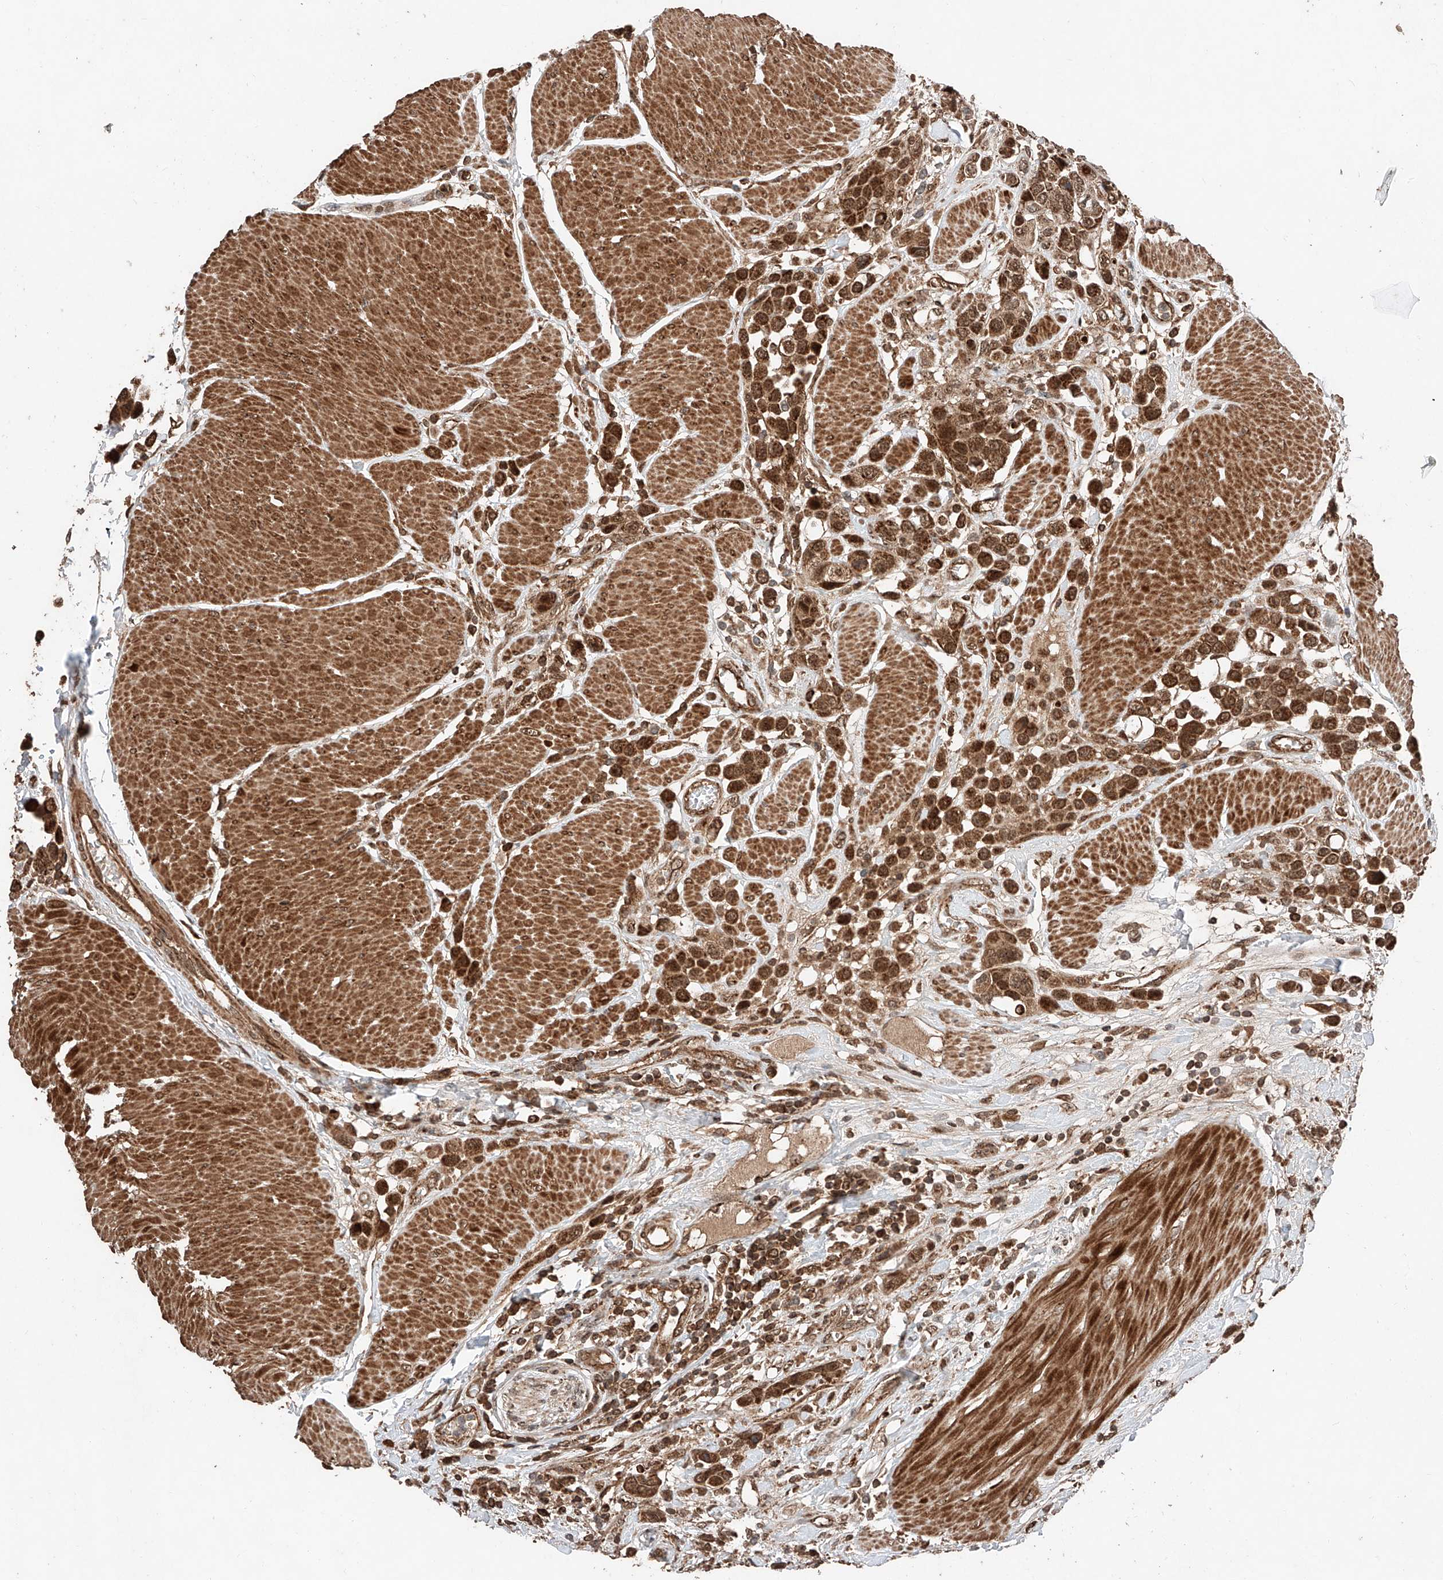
{"staining": {"intensity": "strong", "quantity": ">75%", "location": "cytoplasmic/membranous"}, "tissue": "urothelial cancer", "cell_type": "Tumor cells", "image_type": "cancer", "snomed": [{"axis": "morphology", "description": "Urothelial carcinoma, High grade"}, {"axis": "topography", "description": "Urinary bladder"}], "caption": "High-magnification brightfield microscopy of urothelial carcinoma (high-grade) stained with DAB (3,3'-diaminobenzidine) (brown) and counterstained with hematoxylin (blue). tumor cells exhibit strong cytoplasmic/membranous expression is seen in about>75% of cells. The staining is performed using DAB brown chromogen to label protein expression. The nuclei are counter-stained blue using hematoxylin.", "gene": "ZSCAN29", "patient": {"sex": "male", "age": 50}}